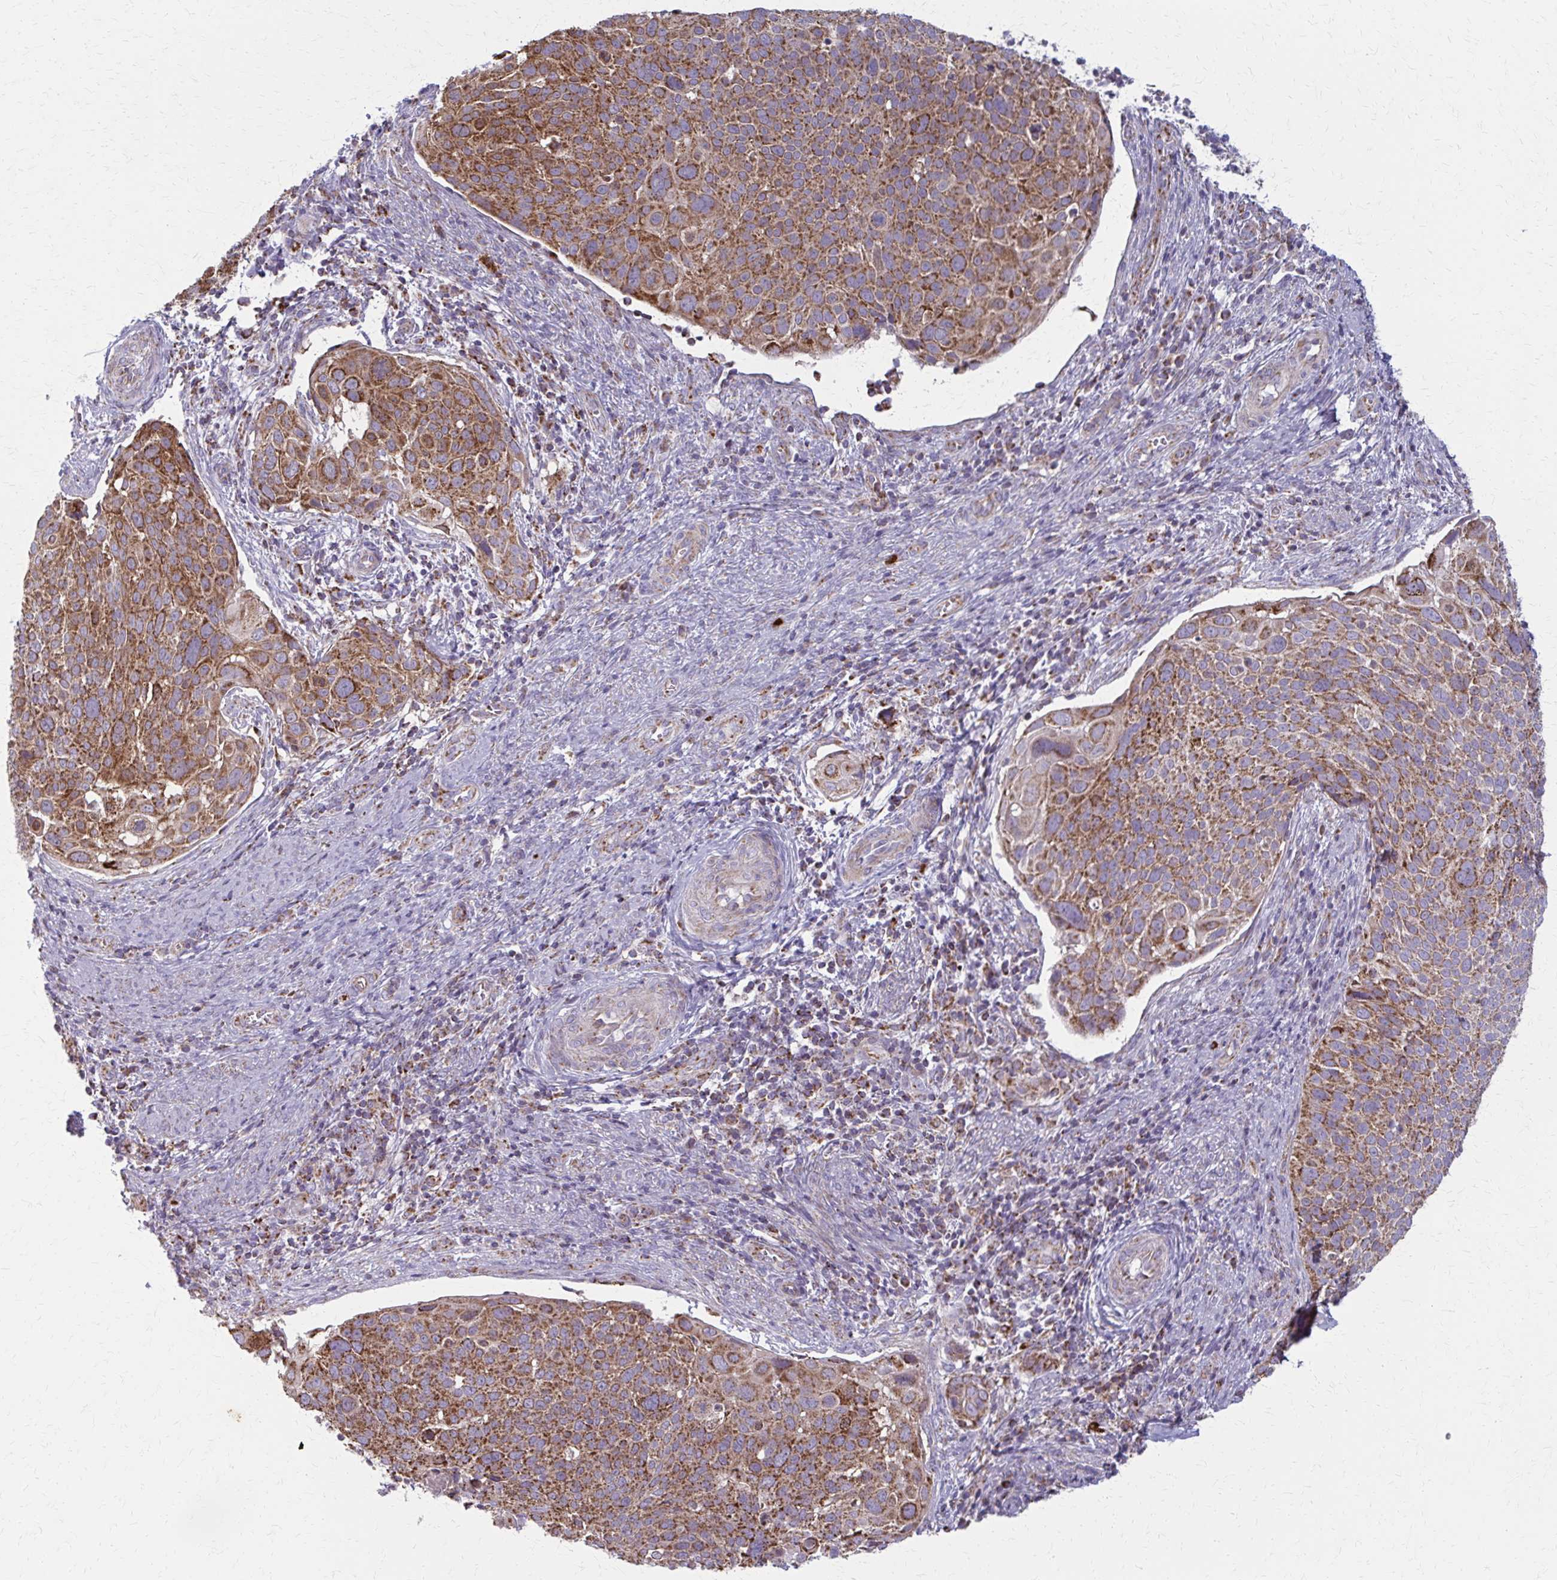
{"staining": {"intensity": "moderate", "quantity": ">75%", "location": "cytoplasmic/membranous"}, "tissue": "cervical cancer", "cell_type": "Tumor cells", "image_type": "cancer", "snomed": [{"axis": "morphology", "description": "Squamous cell carcinoma, NOS"}, {"axis": "topography", "description": "Cervix"}], "caption": "Cervical cancer (squamous cell carcinoma) stained with DAB (3,3'-diaminobenzidine) IHC reveals medium levels of moderate cytoplasmic/membranous expression in about >75% of tumor cells.", "gene": "TVP23A", "patient": {"sex": "female", "age": 39}}